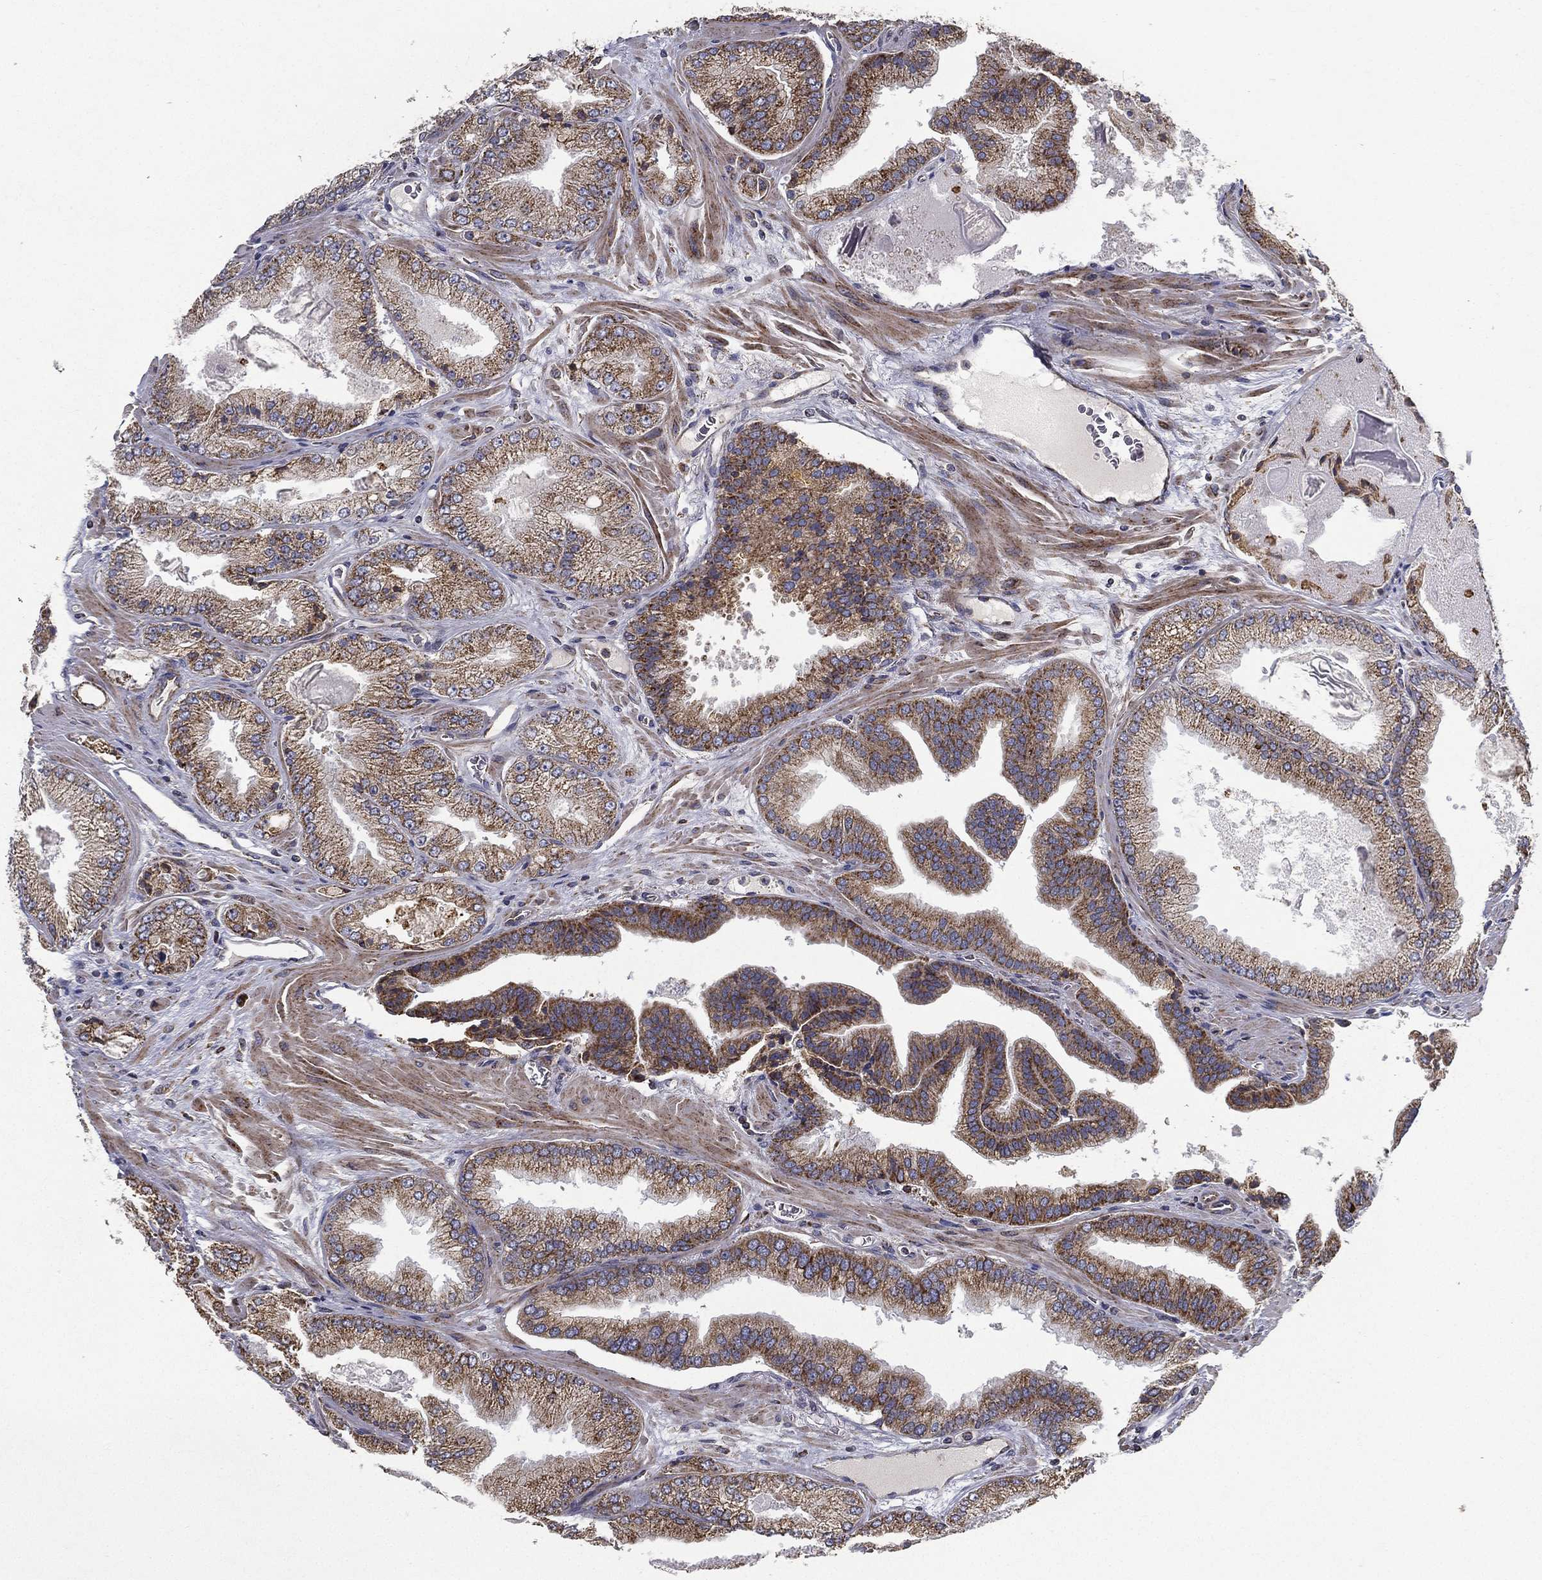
{"staining": {"intensity": "moderate", "quantity": ">75%", "location": "cytoplasmic/membranous"}, "tissue": "prostate cancer", "cell_type": "Tumor cells", "image_type": "cancer", "snomed": [{"axis": "morphology", "description": "Adenocarcinoma, Low grade"}, {"axis": "topography", "description": "Prostate"}], "caption": "Moderate cytoplasmic/membranous expression is identified in about >75% of tumor cells in prostate cancer (low-grade adenocarcinoma).", "gene": "MT-CYB", "patient": {"sex": "male", "age": 72}}